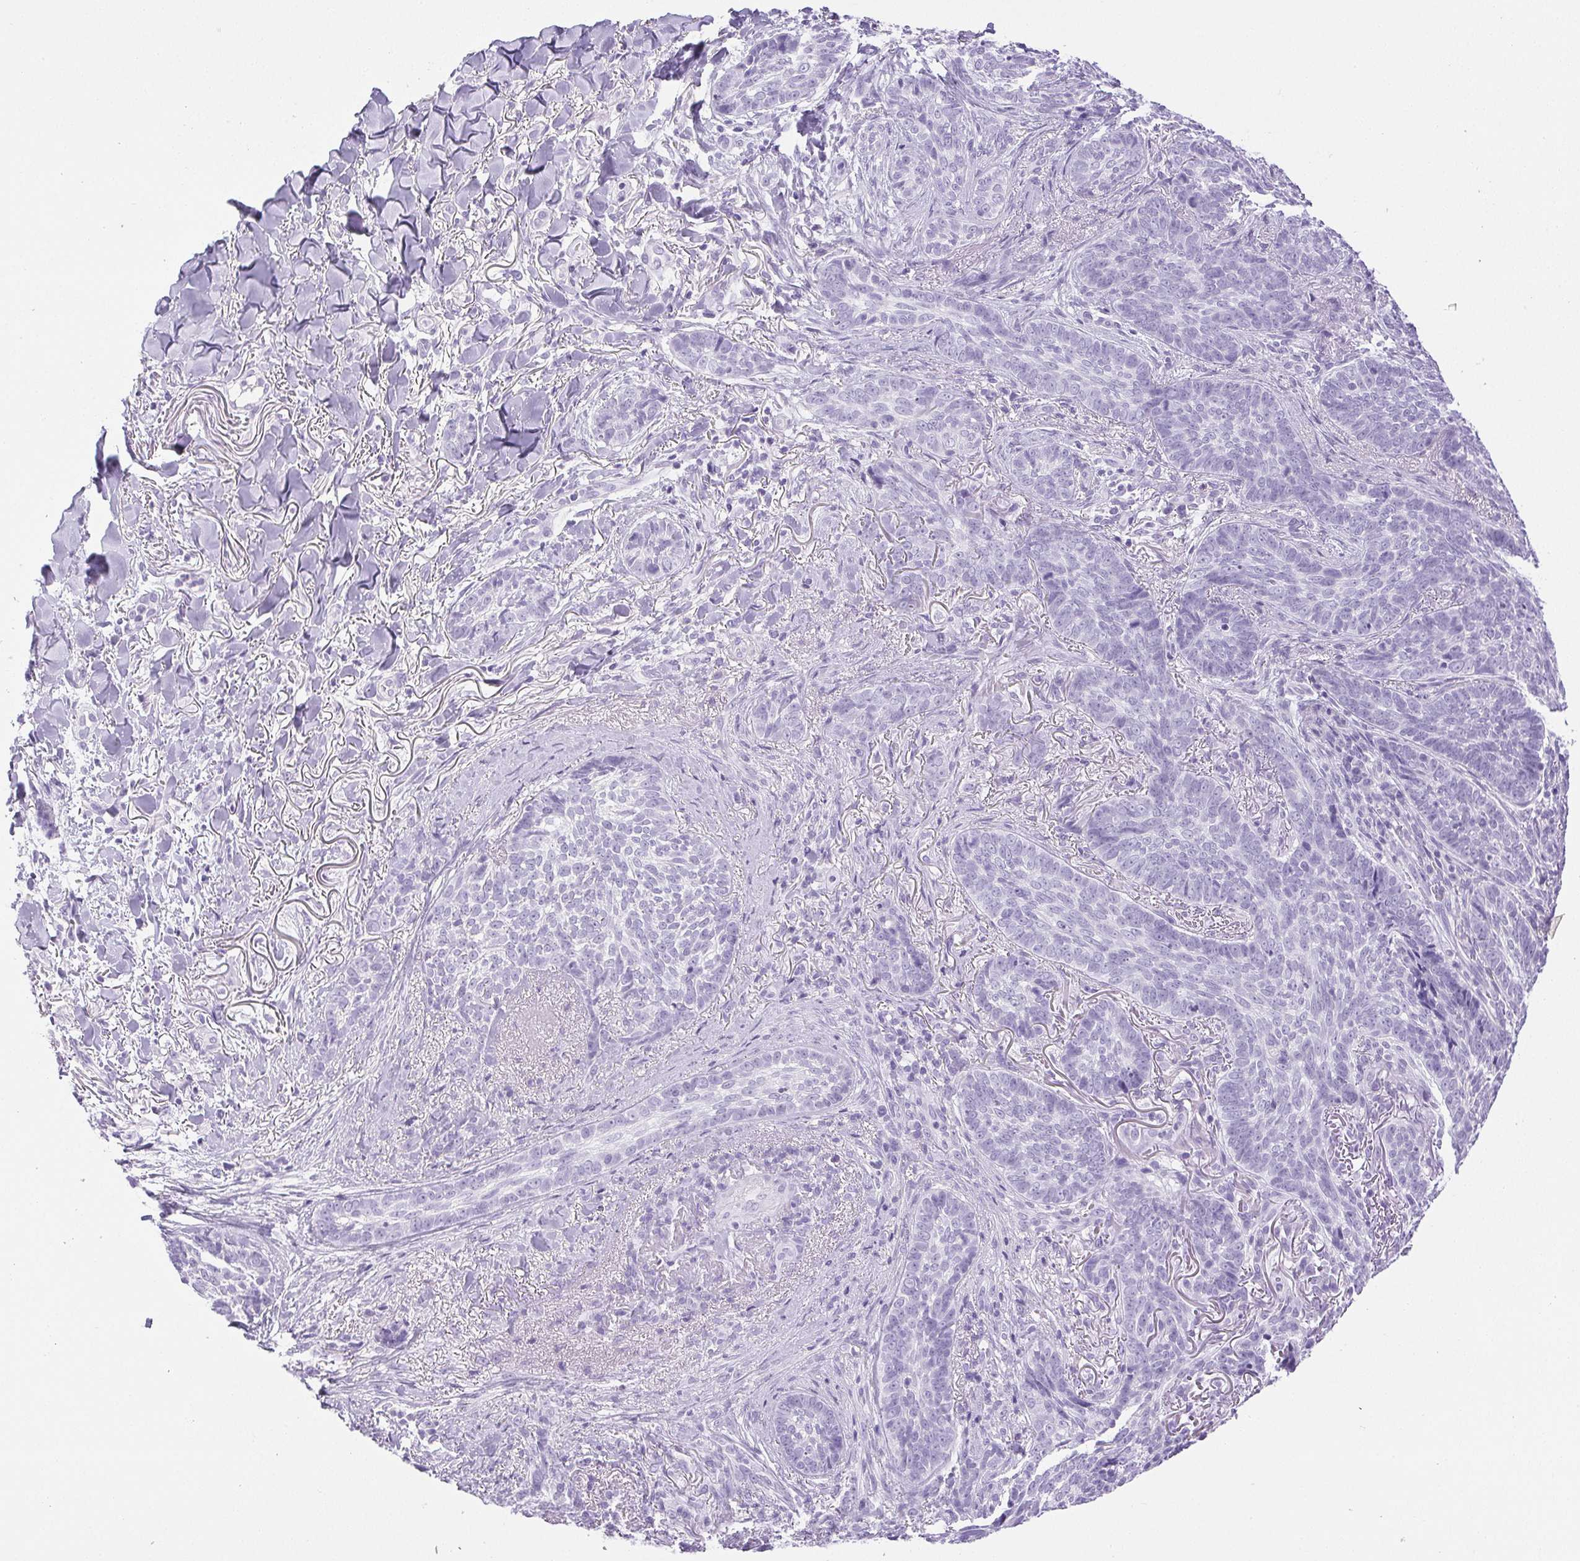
{"staining": {"intensity": "negative", "quantity": "none", "location": "none"}, "tissue": "skin cancer", "cell_type": "Tumor cells", "image_type": "cancer", "snomed": [{"axis": "morphology", "description": "Basal cell carcinoma"}, {"axis": "topography", "description": "Skin"}, {"axis": "topography", "description": "Skin of face"}], "caption": "Tumor cells show no significant staining in skin cancer.", "gene": "HLA-G", "patient": {"sex": "male", "age": 88}}